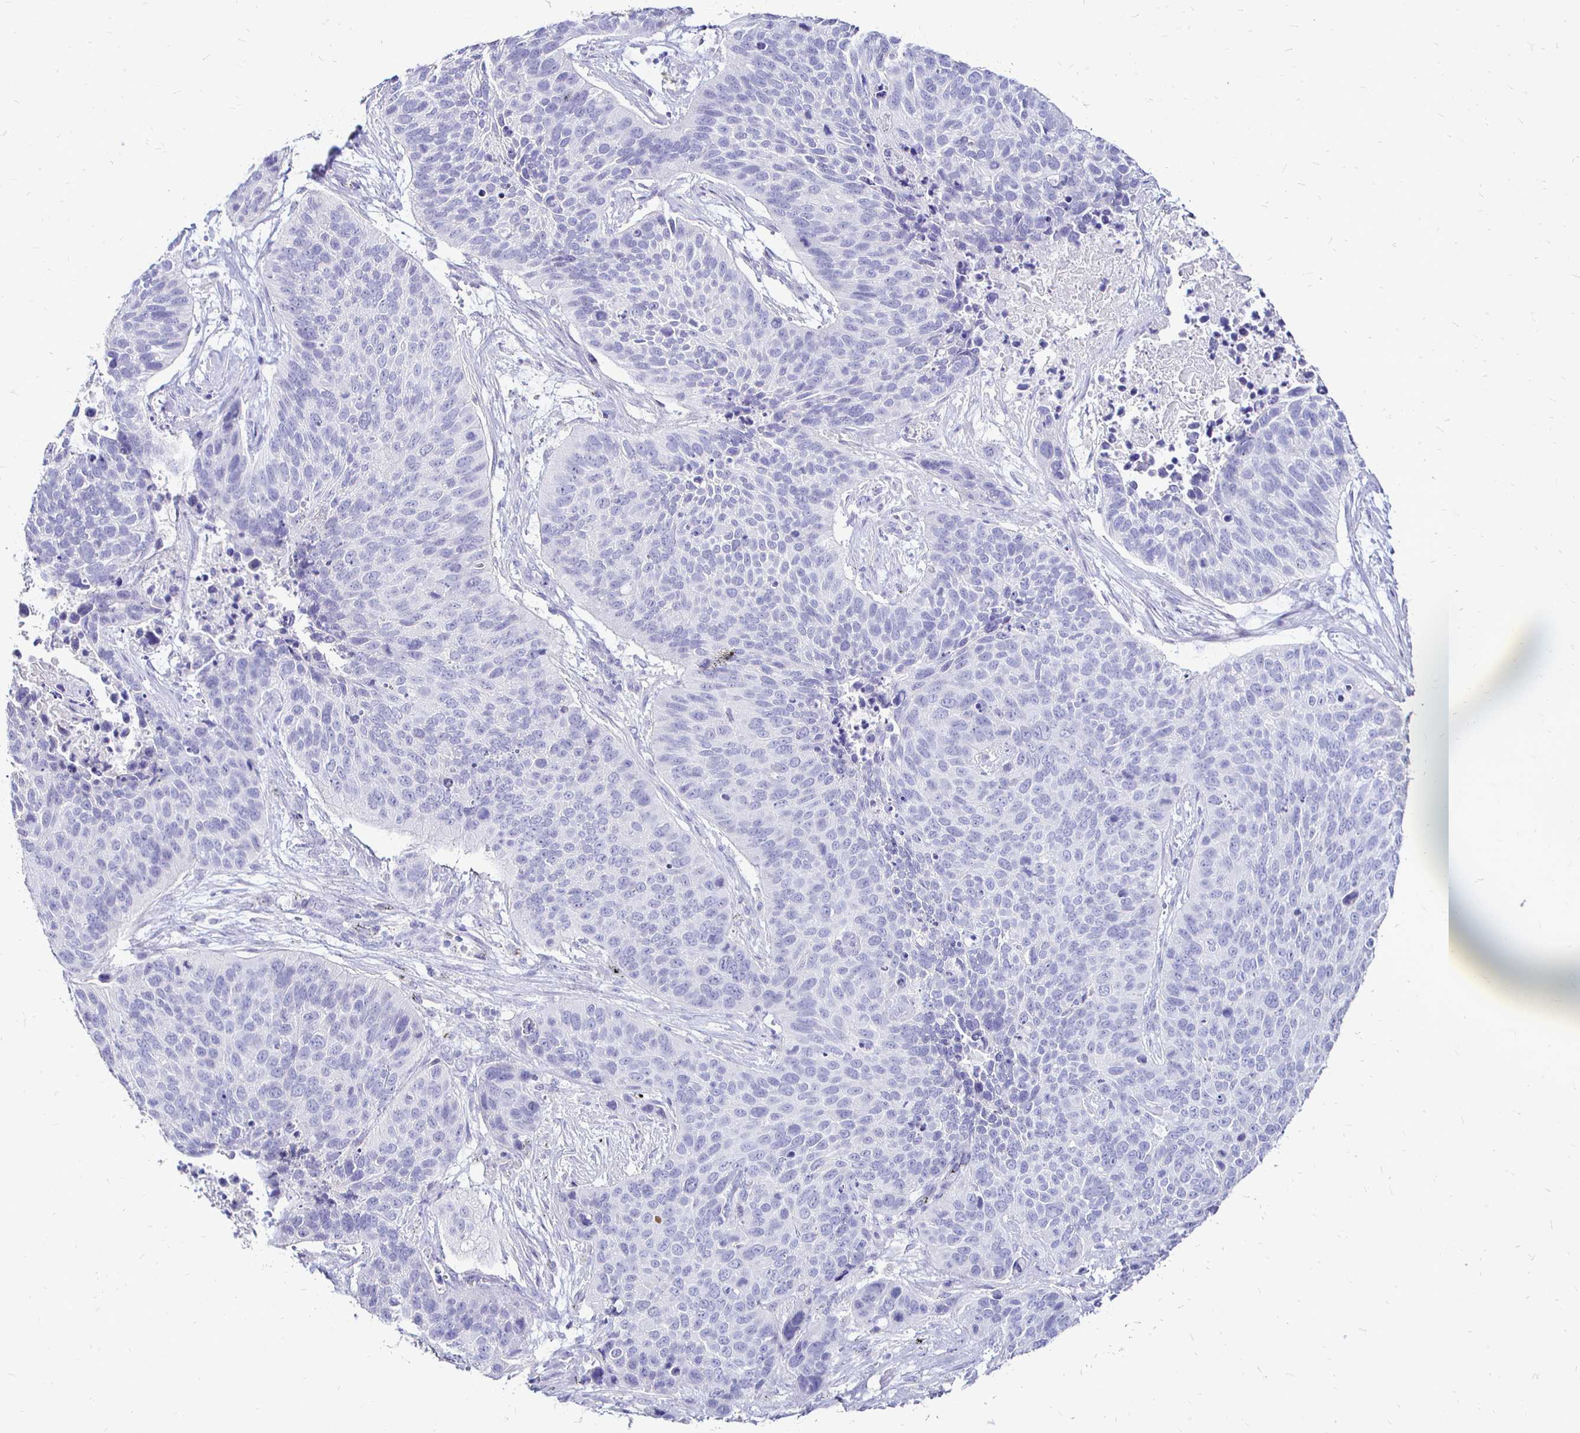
{"staining": {"intensity": "negative", "quantity": "none", "location": "none"}, "tissue": "lung cancer", "cell_type": "Tumor cells", "image_type": "cancer", "snomed": [{"axis": "morphology", "description": "Squamous cell carcinoma, NOS"}, {"axis": "topography", "description": "Lung"}], "caption": "High magnification brightfield microscopy of lung cancer (squamous cell carcinoma) stained with DAB (brown) and counterstained with hematoxylin (blue): tumor cells show no significant expression. (Brightfield microscopy of DAB (3,3'-diaminobenzidine) immunohistochemistry (IHC) at high magnification).", "gene": "IRGC", "patient": {"sex": "male", "age": 62}}